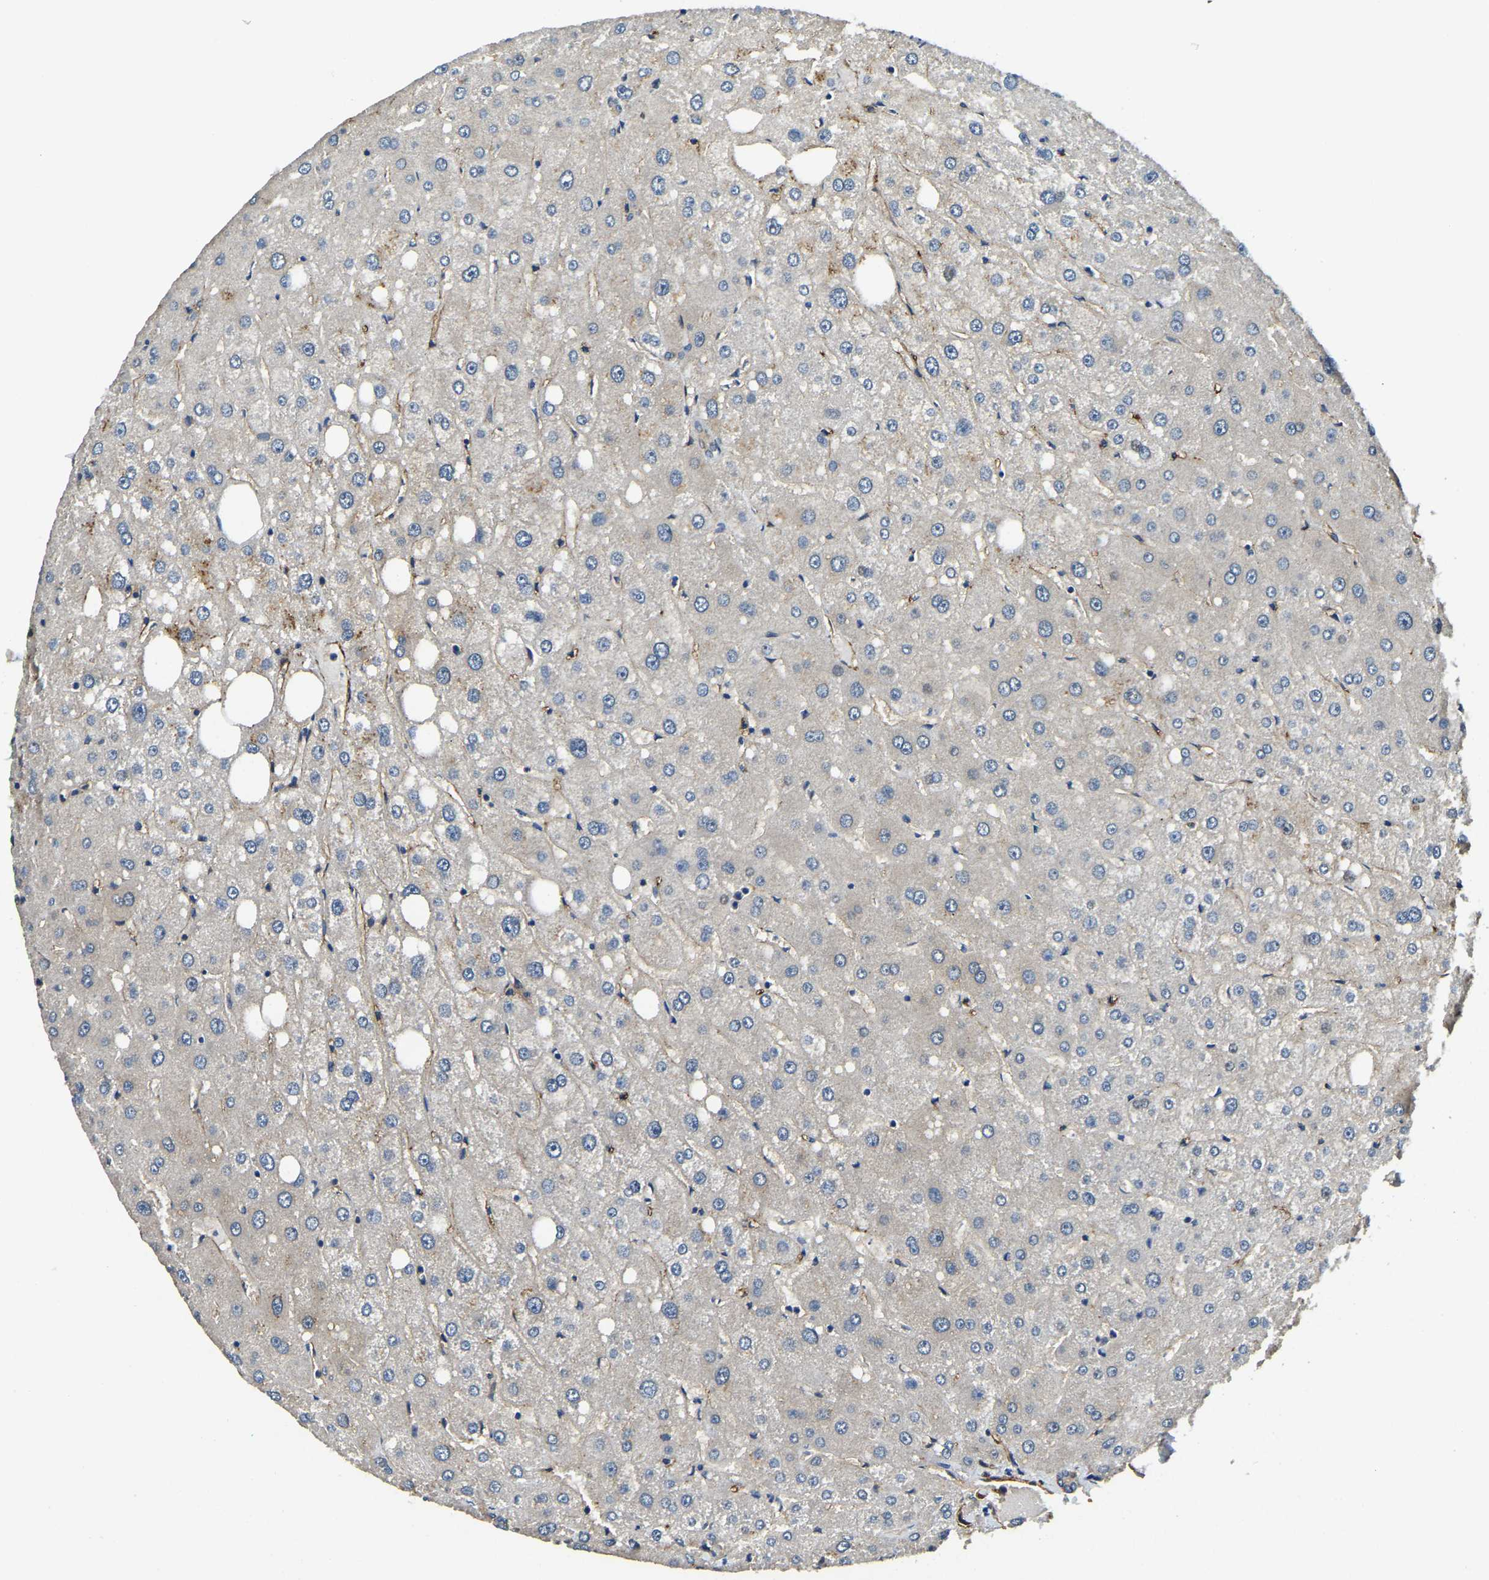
{"staining": {"intensity": "negative", "quantity": "none", "location": "none"}, "tissue": "liver", "cell_type": "Cholangiocytes", "image_type": "normal", "snomed": [{"axis": "morphology", "description": "Normal tissue, NOS"}, {"axis": "topography", "description": "Liver"}], "caption": "Immunohistochemistry (IHC) histopathology image of unremarkable liver: human liver stained with DAB (3,3'-diaminobenzidine) exhibits no significant protein positivity in cholangiocytes.", "gene": "RNF39", "patient": {"sex": "male", "age": 73}}